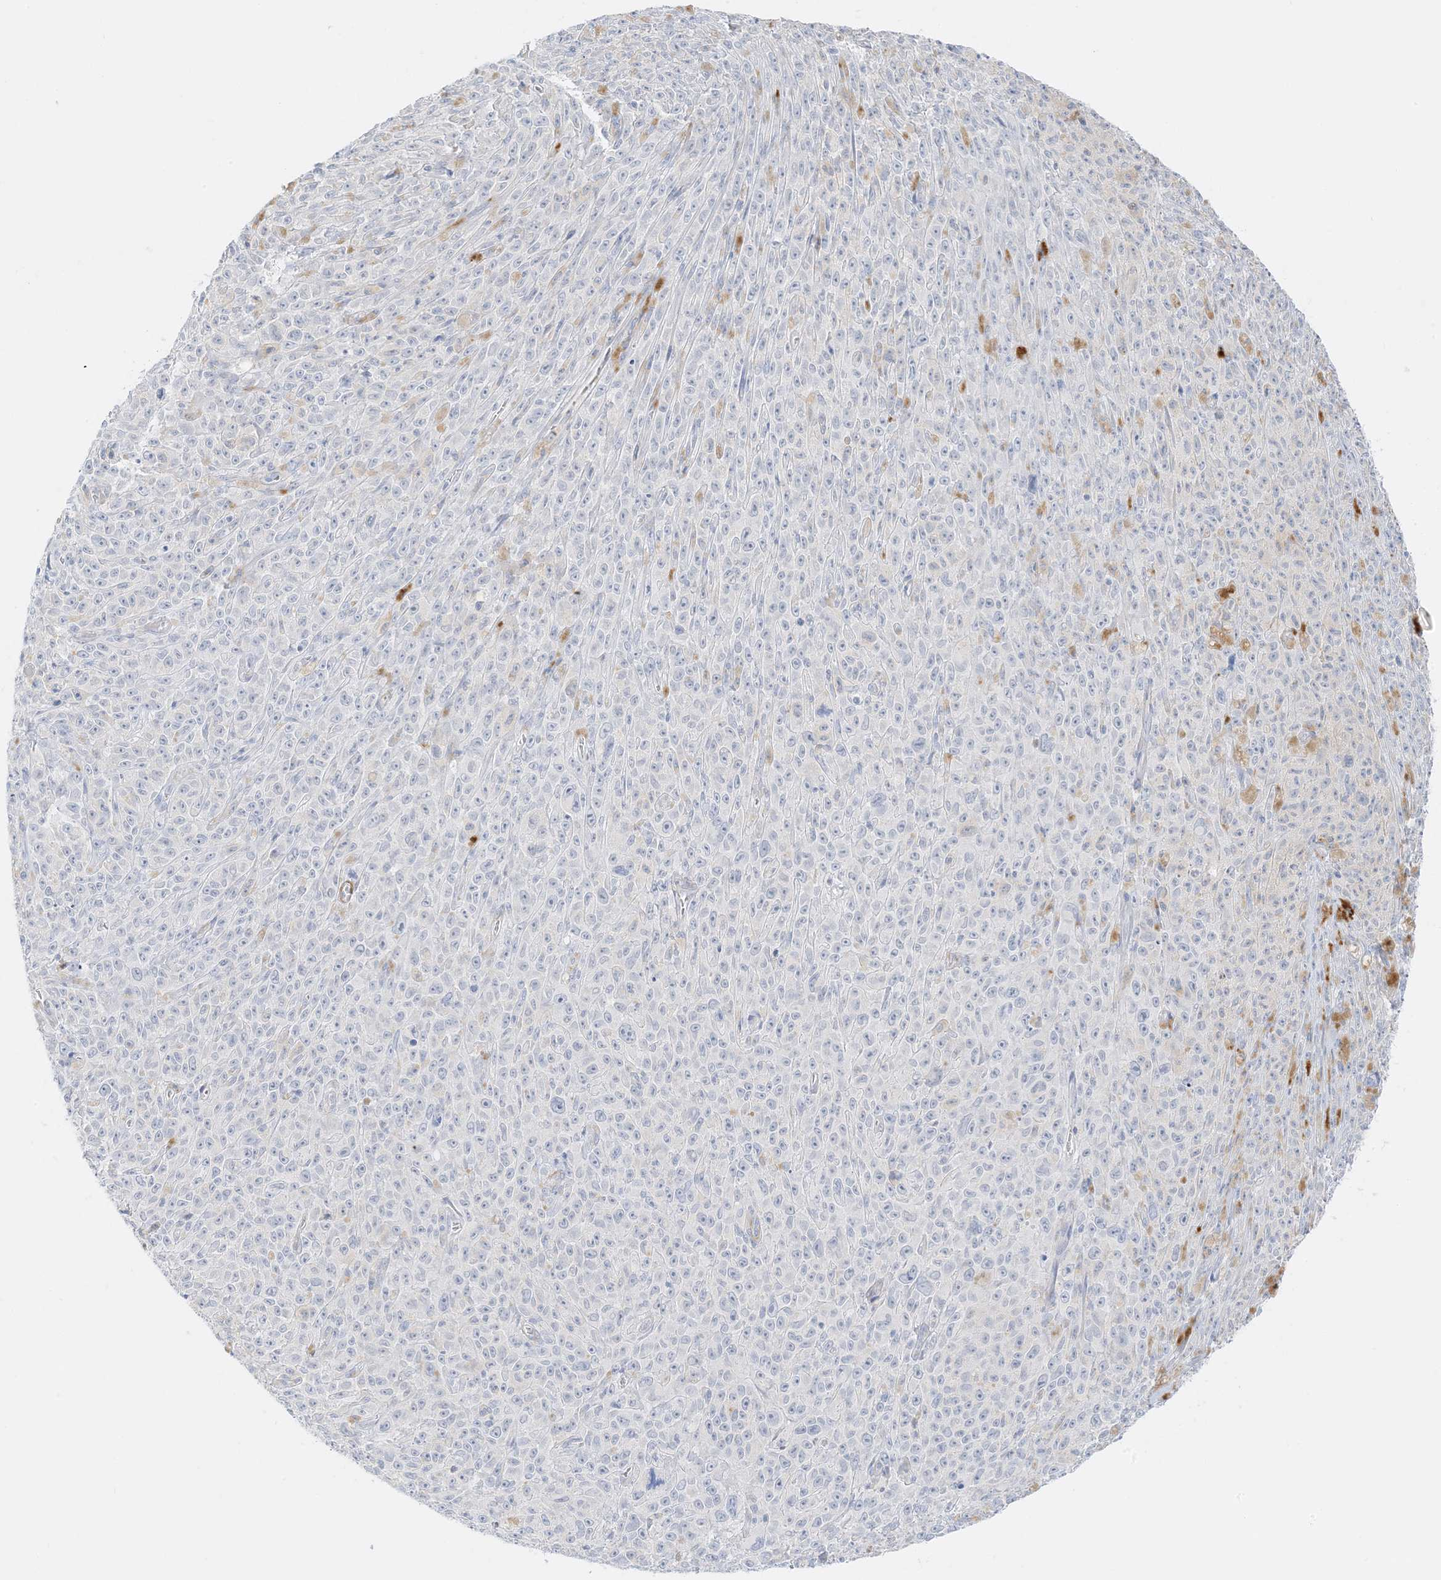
{"staining": {"intensity": "negative", "quantity": "none", "location": "none"}, "tissue": "melanoma", "cell_type": "Tumor cells", "image_type": "cancer", "snomed": [{"axis": "morphology", "description": "Malignant melanoma, NOS"}, {"axis": "topography", "description": "Skin"}], "caption": "Immunohistochemistry micrograph of human melanoma stained for a protein (brown), which displays no expression in tumor cells.", "gene": "SLC22A13", "patient": {"sex": "female", "age": 82}}